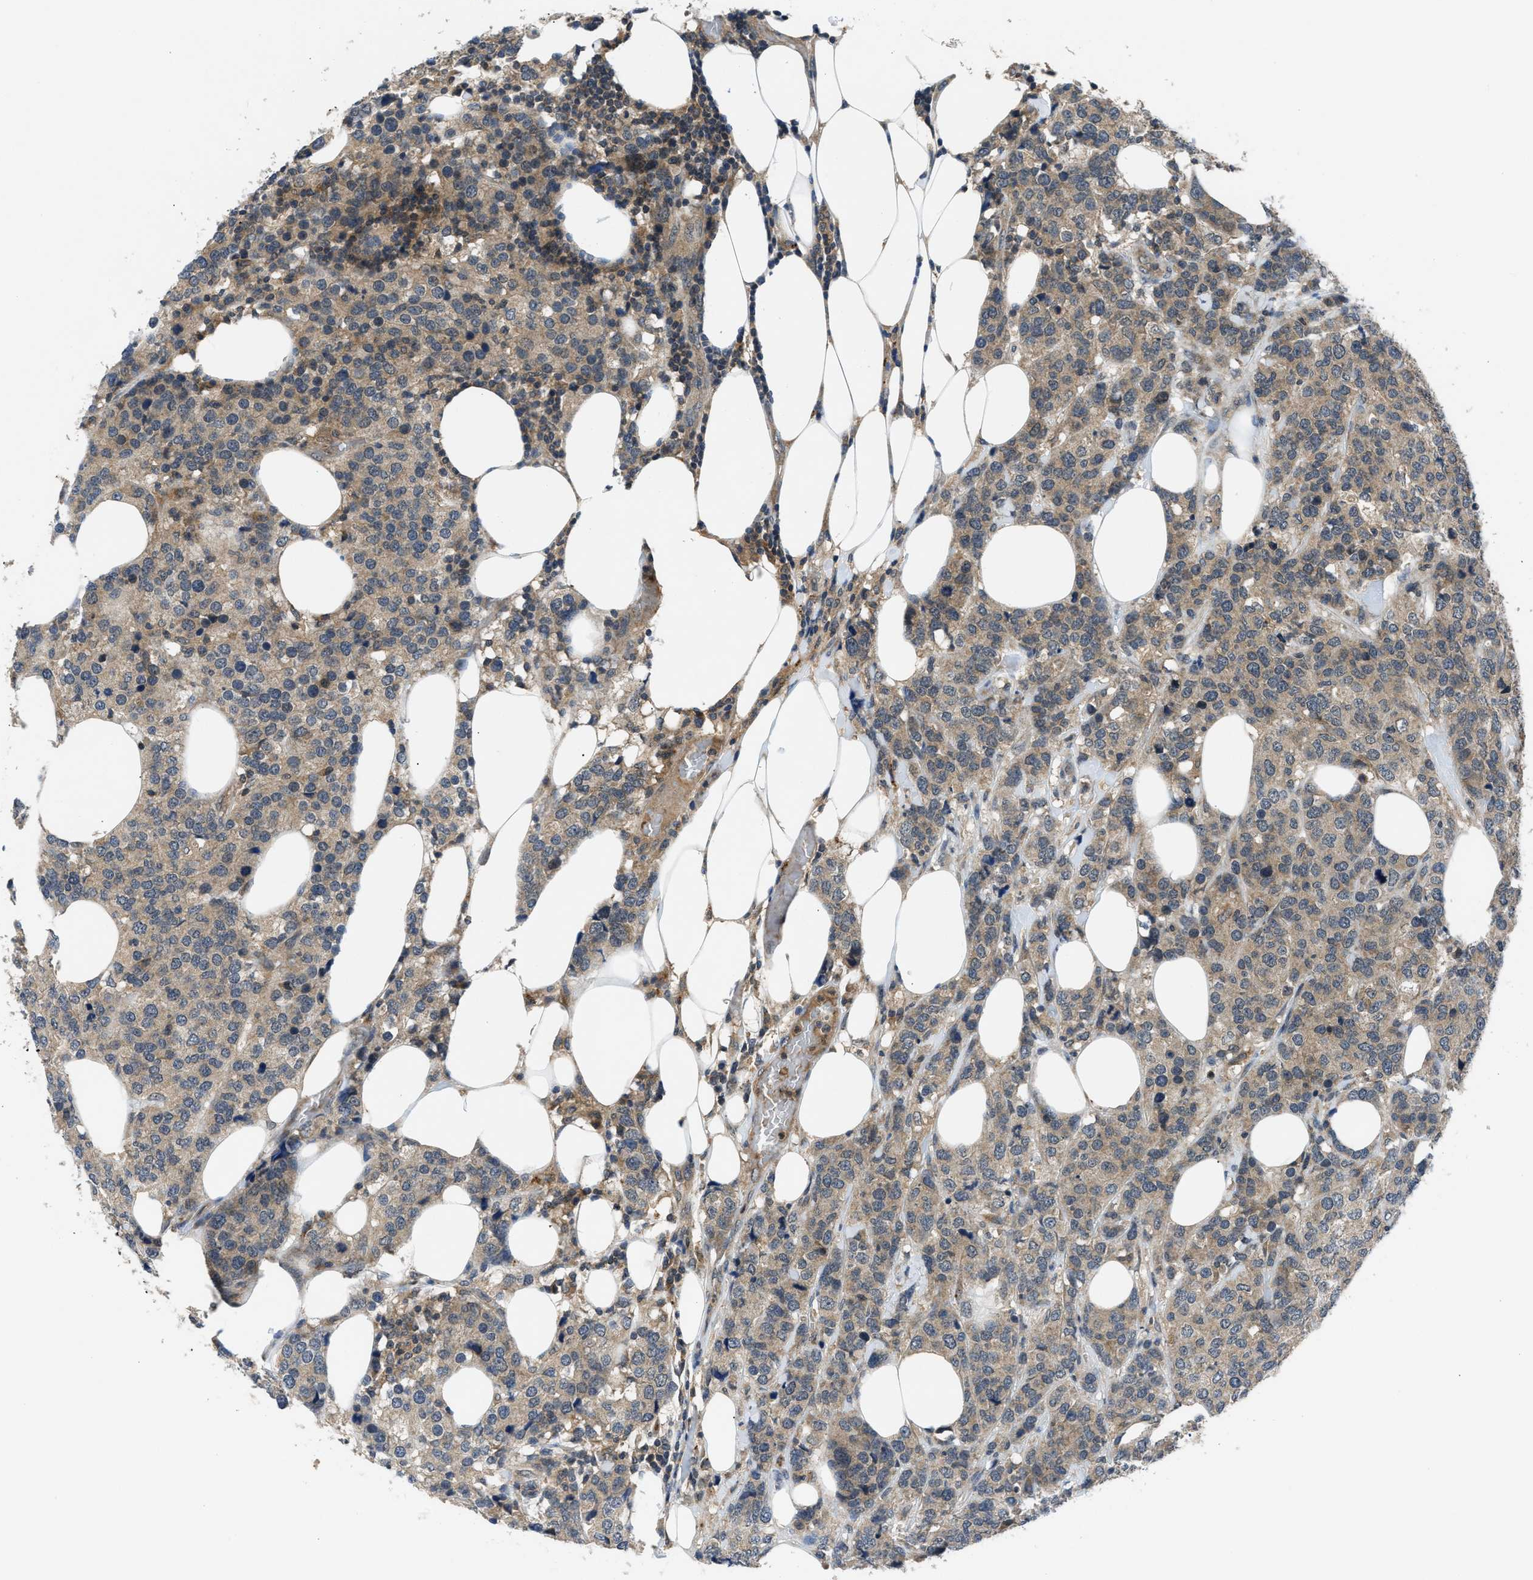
{"staining": {"intensity": "weak", "quantity": ">75%", "location": "cytoplasmic/membranous"}, "tissue": "breast cancer", "cell_type": "Tumor cells", "image_type": "cancer", "snomed": [{"axis": "morphology", "description": "Lobular carcinoma"}, {"axis": "topography", "description": "Breast"}], "caption": "The immunohistochemical stain shows weak cytoplasmic/membranous staining in tumor cells of breast cancer (lobular carcinoma) tissue. Nuclei are stained in blue.", "gene": "PDE7A", "patient": {"sex": "female", "age": 59}}